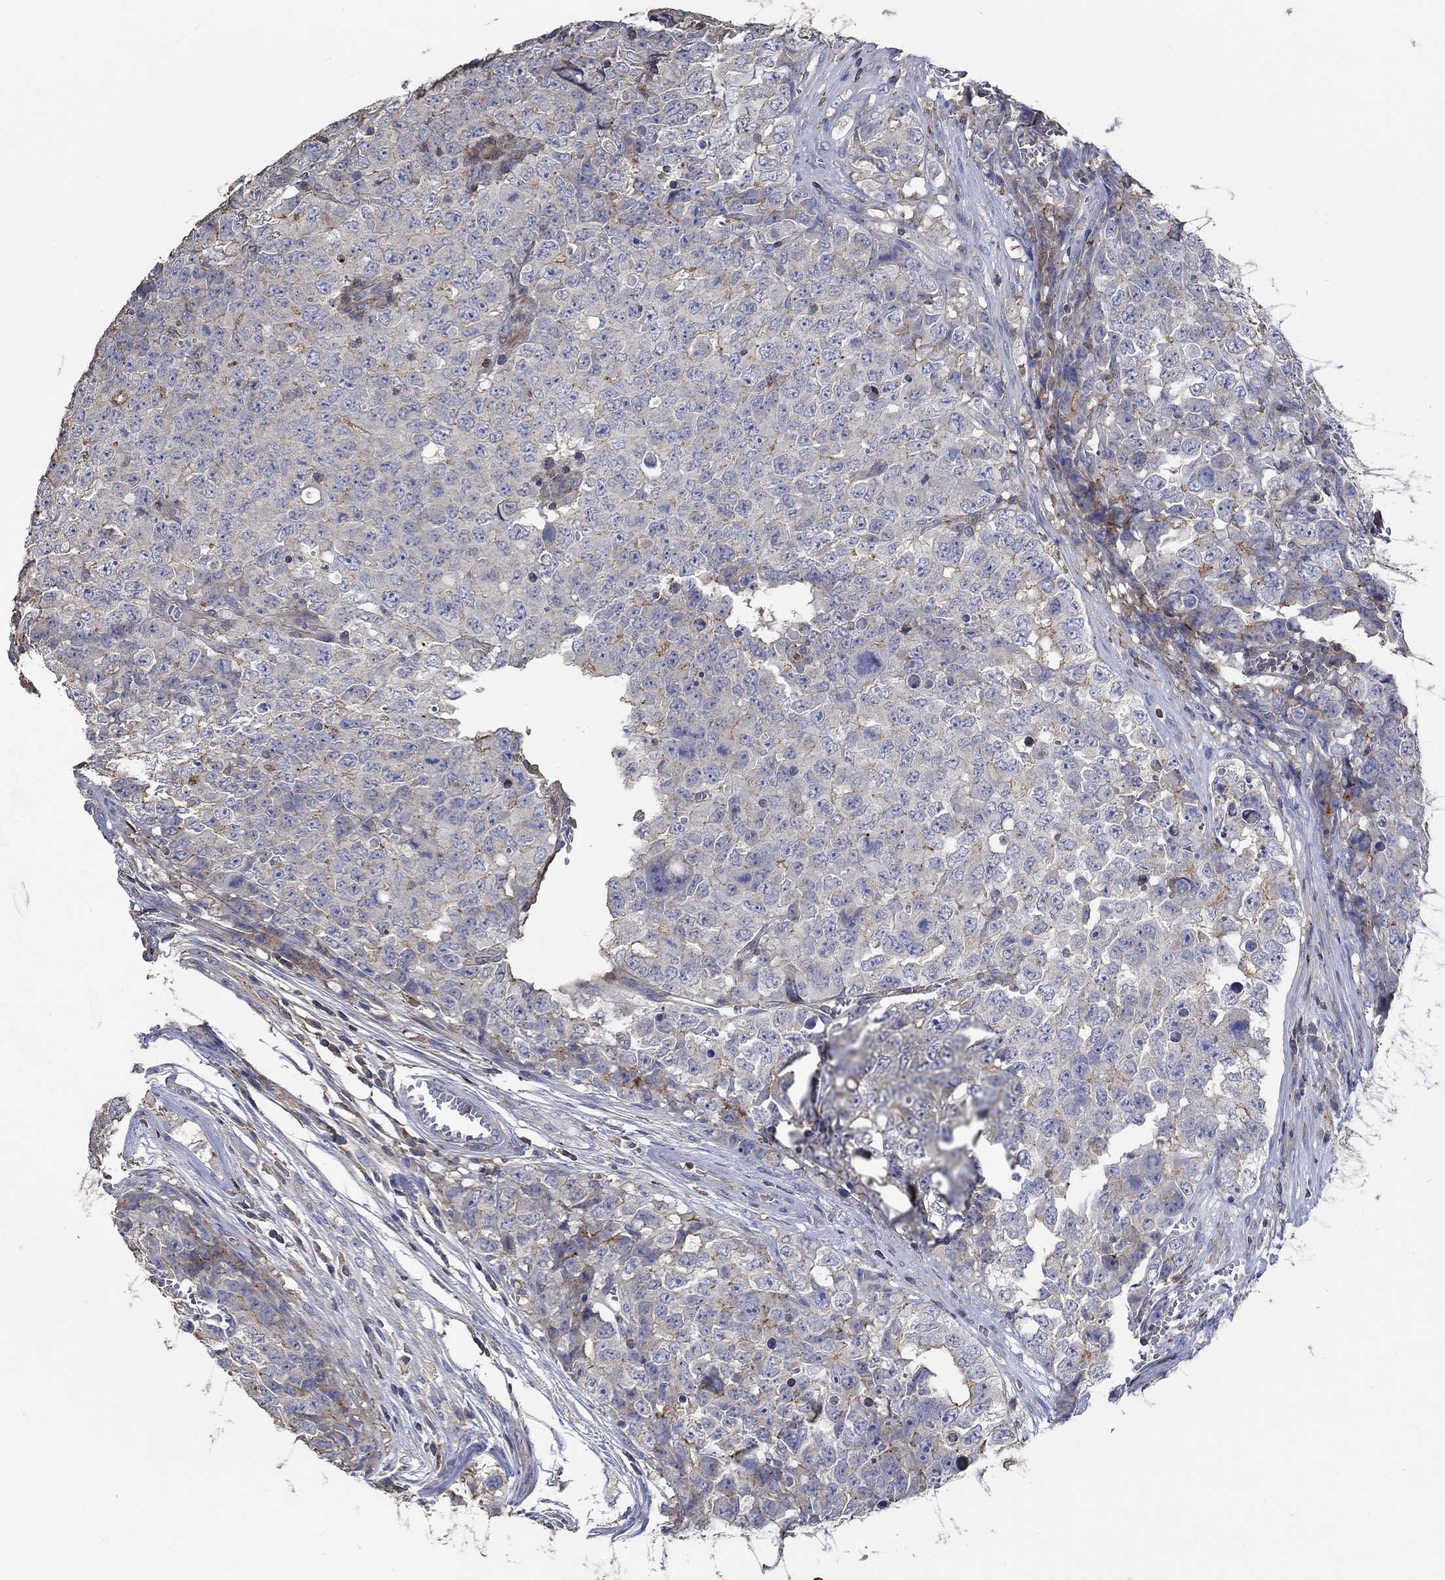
{"staining": {"intensity": "moderate", "quantity": "<25%", "location": "cytoplasmic/membranous"}, "tissue": "testis cancer", "cell_type": "Tumor cells", "image_type": "cancer", "snomed": [{"axis": "morphology", "description": "Carcinoma, Embryonal, NOS"}, {"axis": "topography", "description": "Testis"}], "caption": "Immunohistochemistry staining of embryonal carcinoma (testis), which demonstrates low levels of moderate cytoplasmic/membranous staining in approximately <25% of tumor cells indicating moderate cytoplasmic/membranous protein positivity. The staining was performed using DAB (3,3'-diaminobenzidine) (brown) for protein detection and nuclei were counterstained in hematoxylin (blue).", "gene": "TNFAIP8L3", "patient": {"sex": "male", "age": 23}}